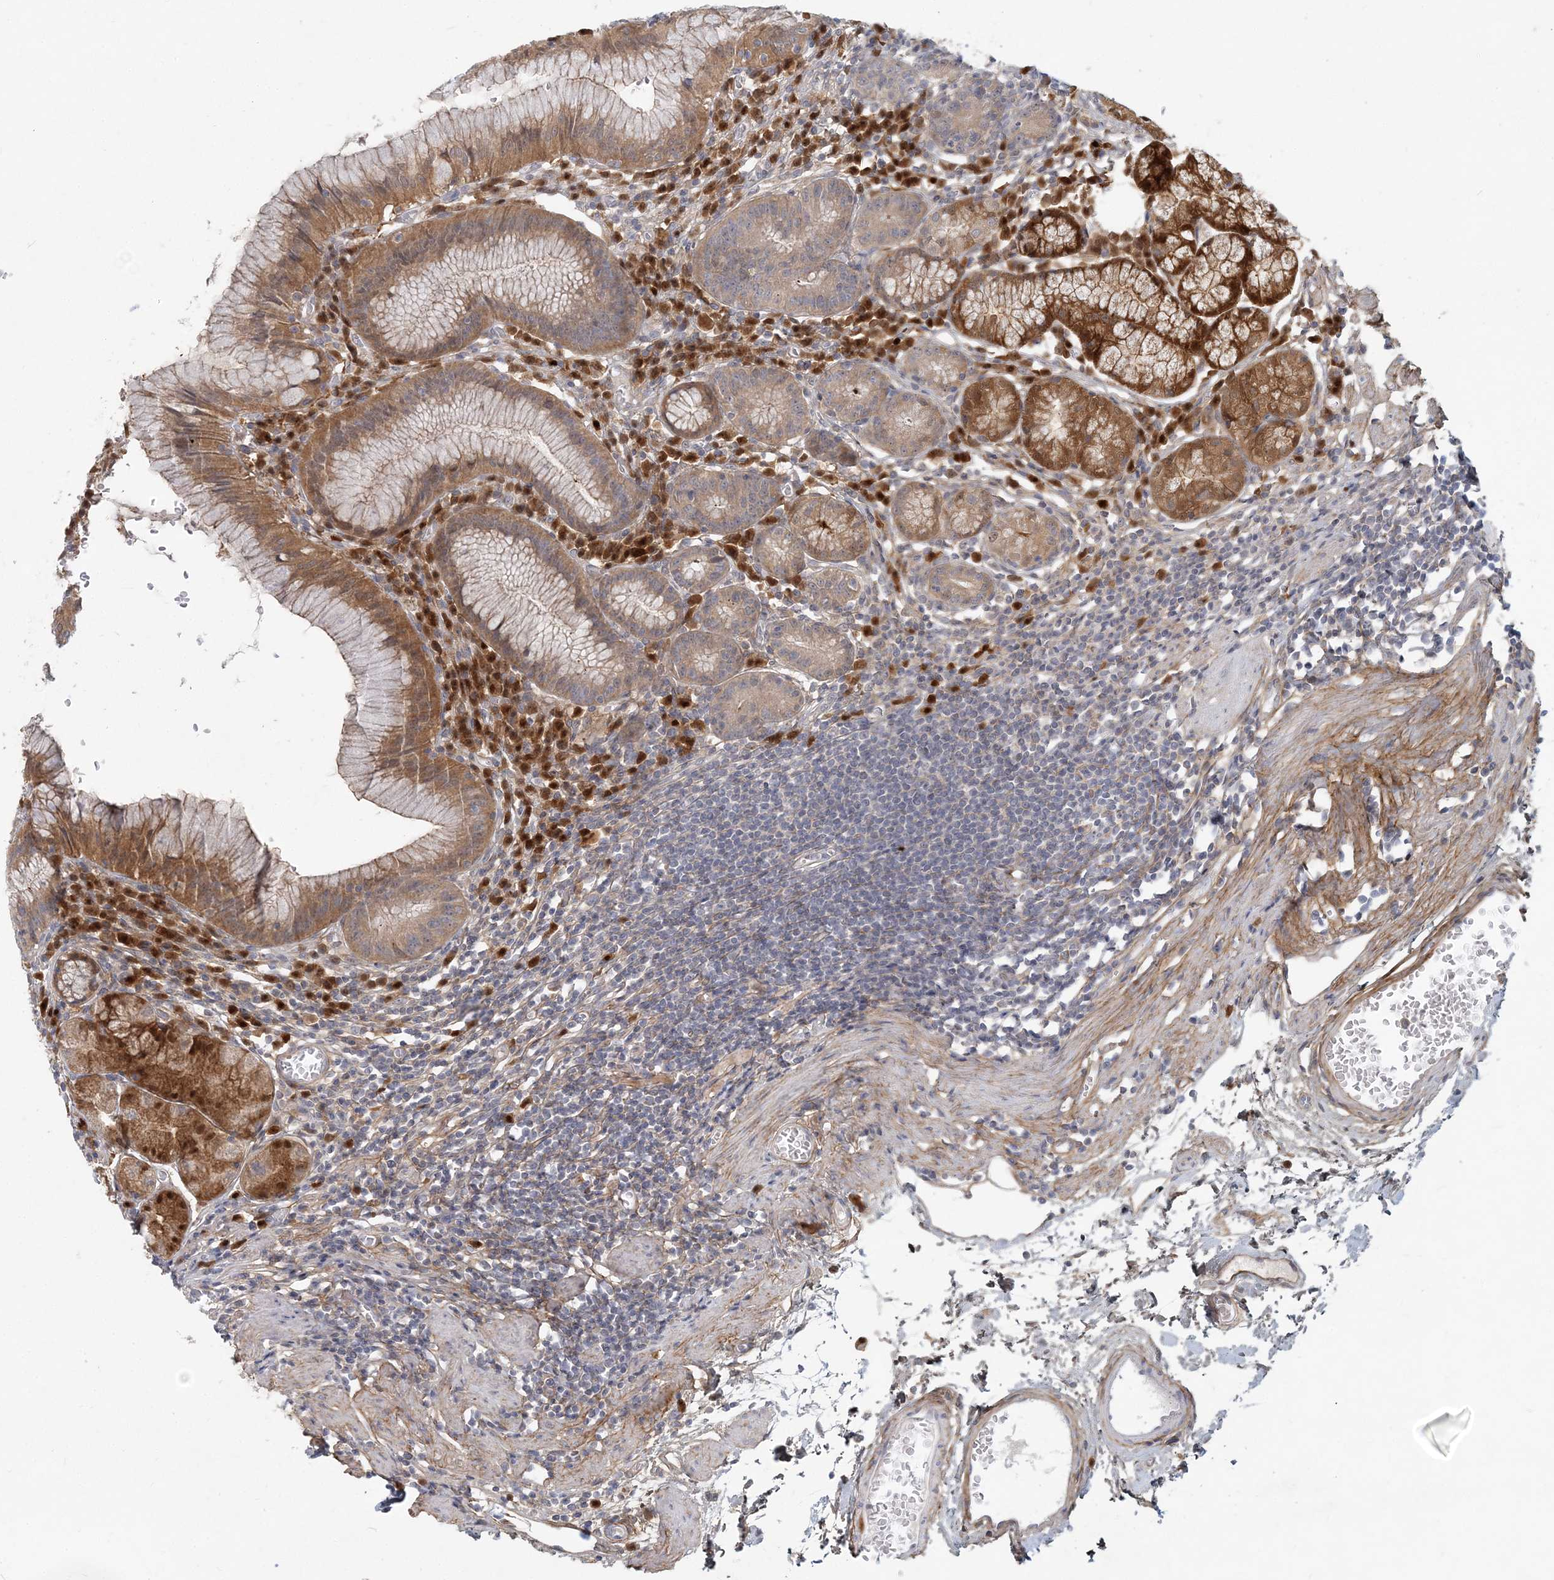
{"staining": {"intensity": "moderate", "quantity": "25%-75%", "location": "cytoplasmic/membranous,nuclear"}, "tissue": "stomach", "cell_type": "Glandular cells", "image_type": "normal", "snomed": [{"axis": "morphology", "description": "Normal tissue, NOS"}, {"axis": "topography", "description": "Stomach"}], "caption": "Protein analysis of normal stomach reveals moderate cytoplasmic/membranous,nuclear staining in about 25%-75% of glandular cells. The protein of interest is shown in brown color, while the nuclei are stained blue.", "gene": "GMPPA", "patient": {"sex": "male", "age": 55}}